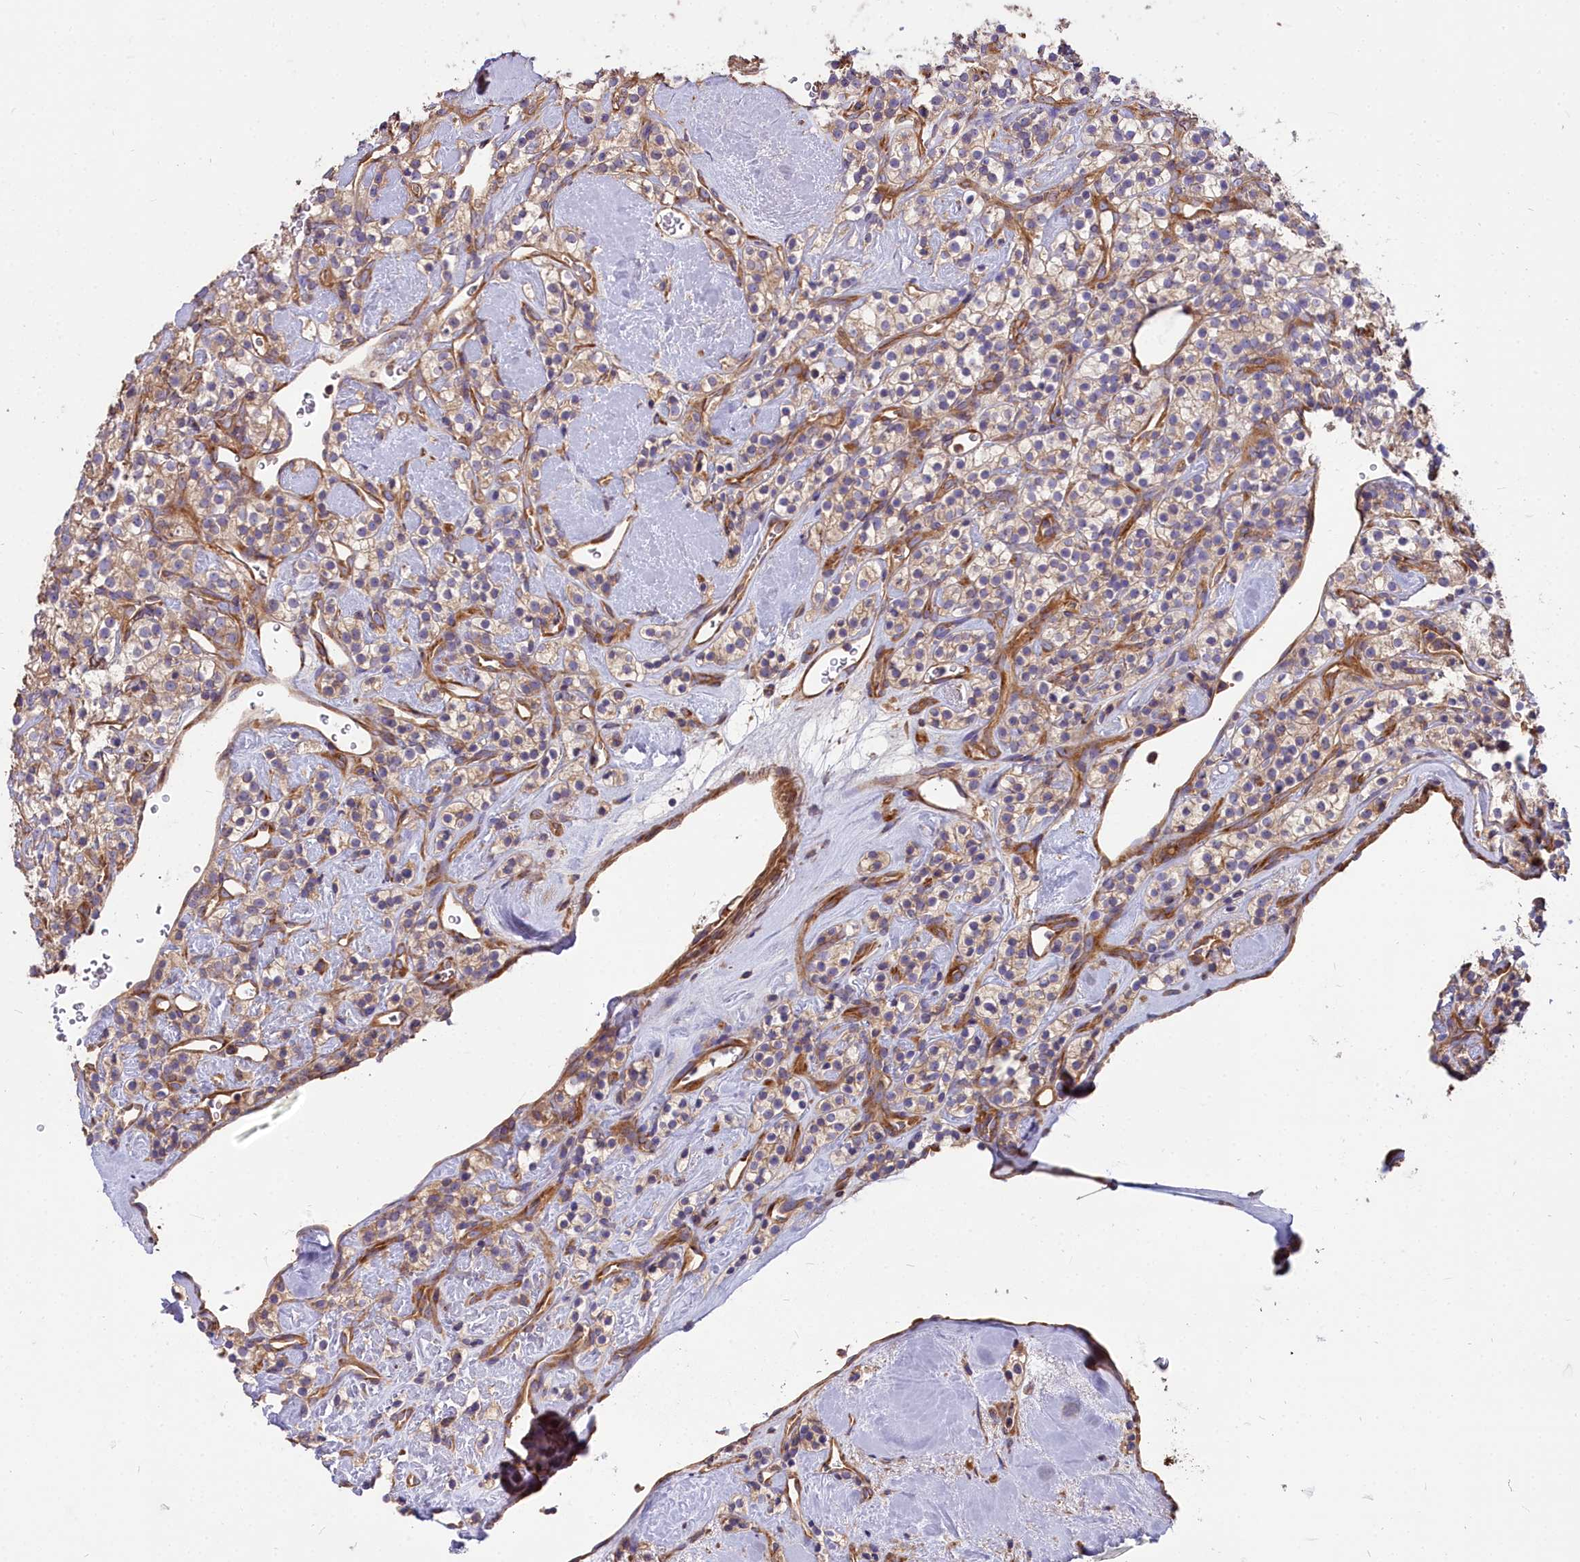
{"staining": {"intensity": "weak", "quantity": "25%-75%", "location": "cytoplasmic/membranous"}, "tissue": "renal cancer", "cell_type": "Tumor cells", "image_type": "cancer", "snomed": [{"axis": "morphology", "description": "Adenocarcinoma, NOS"}, {"axis": "topography", "description": "Kidney"}], "caption": "Tumor cells show low levels of weak cytoplasmic/membranous expression in about 25%-75% of cells in renal cancer.", "gene": "DCTN3", "patient": {"sex": "male", "age": 77}}